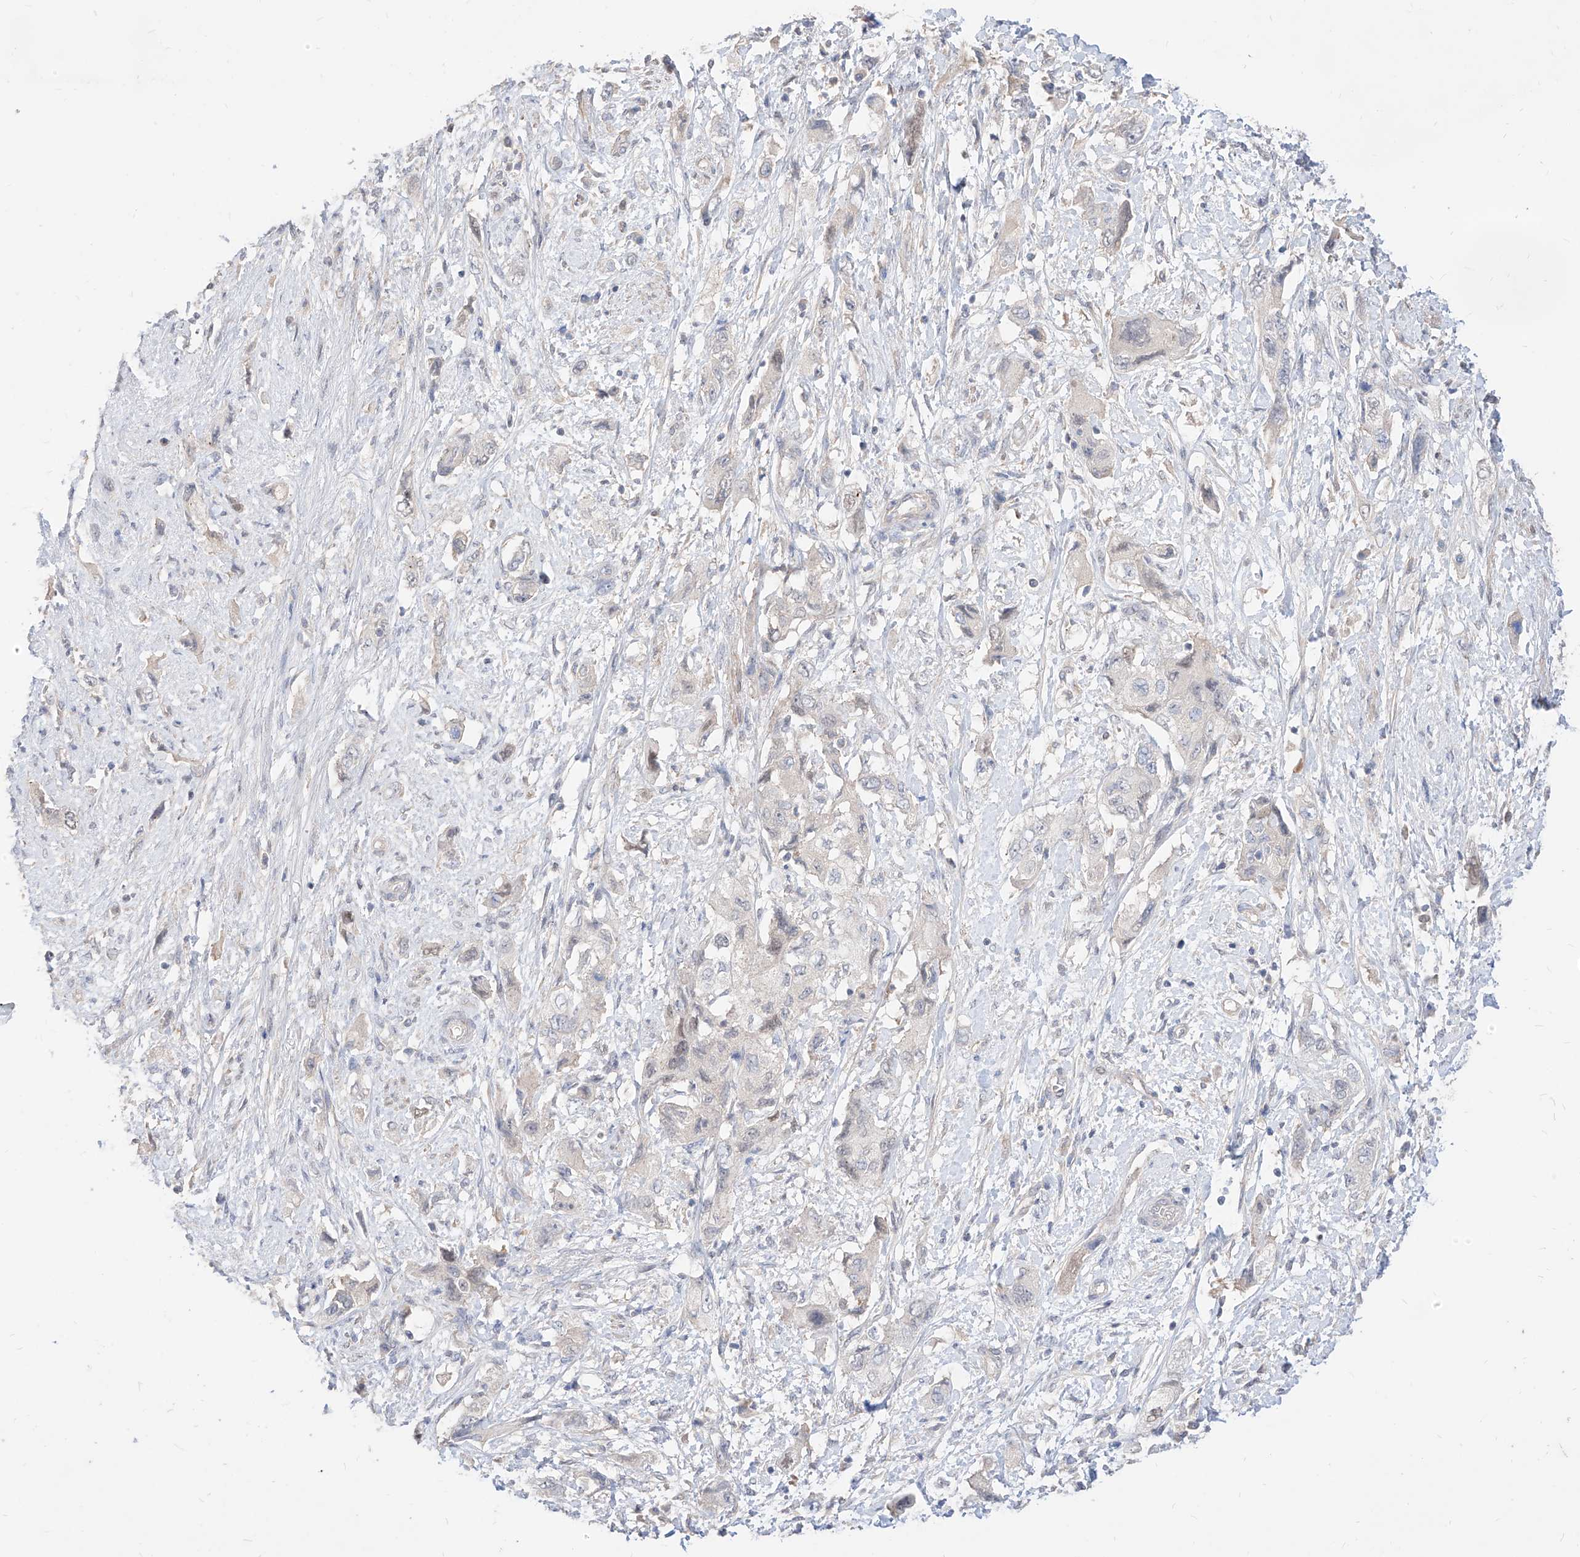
{"staining": {"intensity": "negative", "quantity": "none", "location": "none"}, "tissue": "pancreatic cancer", "cell_type": "Tumor cells", "image_type": "cancer", "snomed": [{"axis": "morphology", "description": "Adenocarcinoma, NOS"}, {"axis": "topography", "description": "Pancreas"}], "caption": "High power microscopy micrograph of an immunohistochemistry image of pancreatic adenocarcinoma, revealing no significant positivity in tumor cells.", "gene": "TSNAX", "patient": {"sex": "female", "age": 73}}